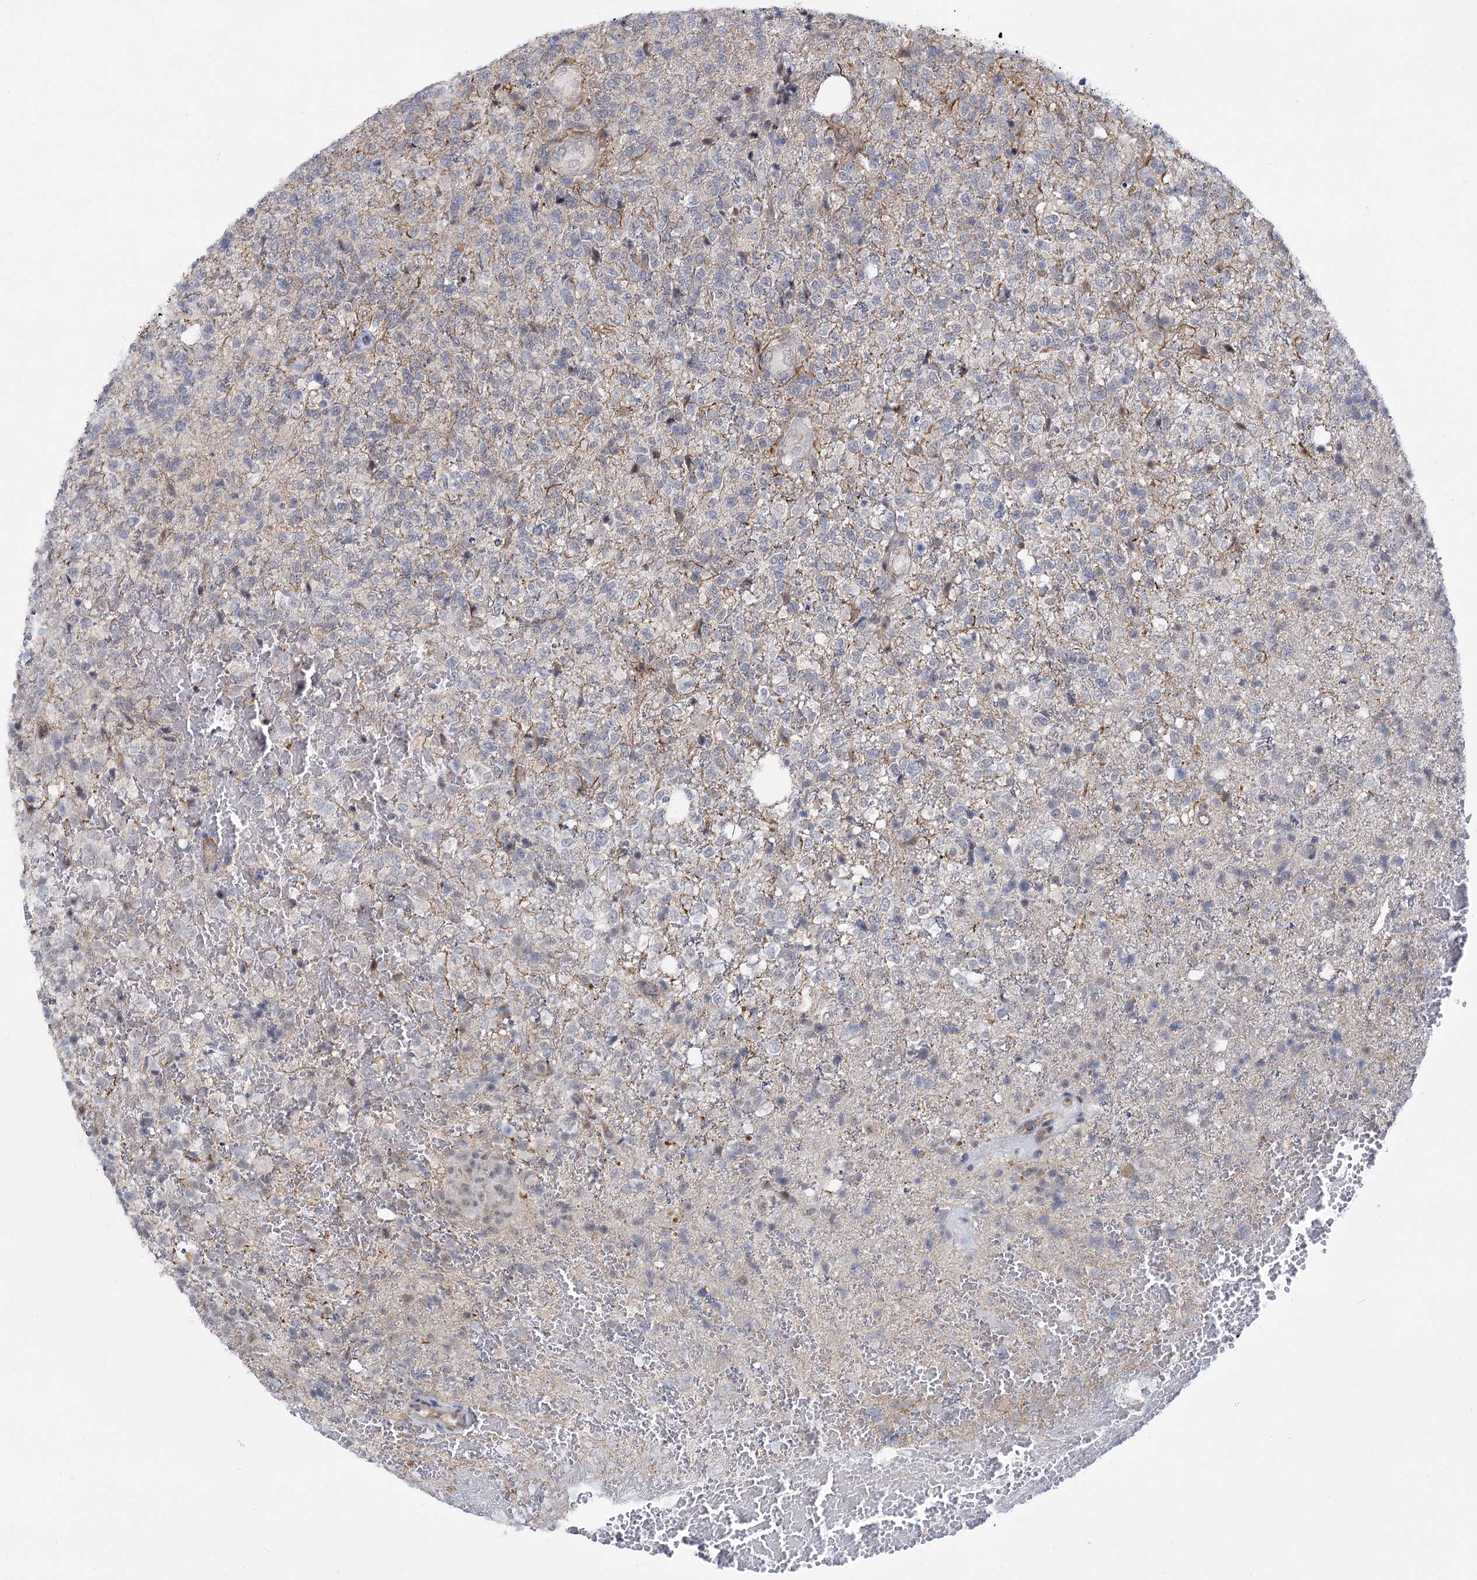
{"staining": {"intensity": "negative", "quantity": "none", "location": "none"}, "tissue": "glioma", "cell_type": "Tumor cells", "image_type": "cancer", "snomed": [{"axis": "morphology", "description": "Glioma, malignant, High grade"}, {"axis": "topography", "description": "Brain"}], "caption": "Protein analysis of malignant high-grade glioma displays no significant positivity in tumor cells. (Stains: DAB (3,3'-diaminobenzidine) IHC with hematoxylin counter stain, Microscopy: brightfield microscopy at high magnification).", "gene": "MBLAC2", "patient": {"sex": "male", "age": 56}}